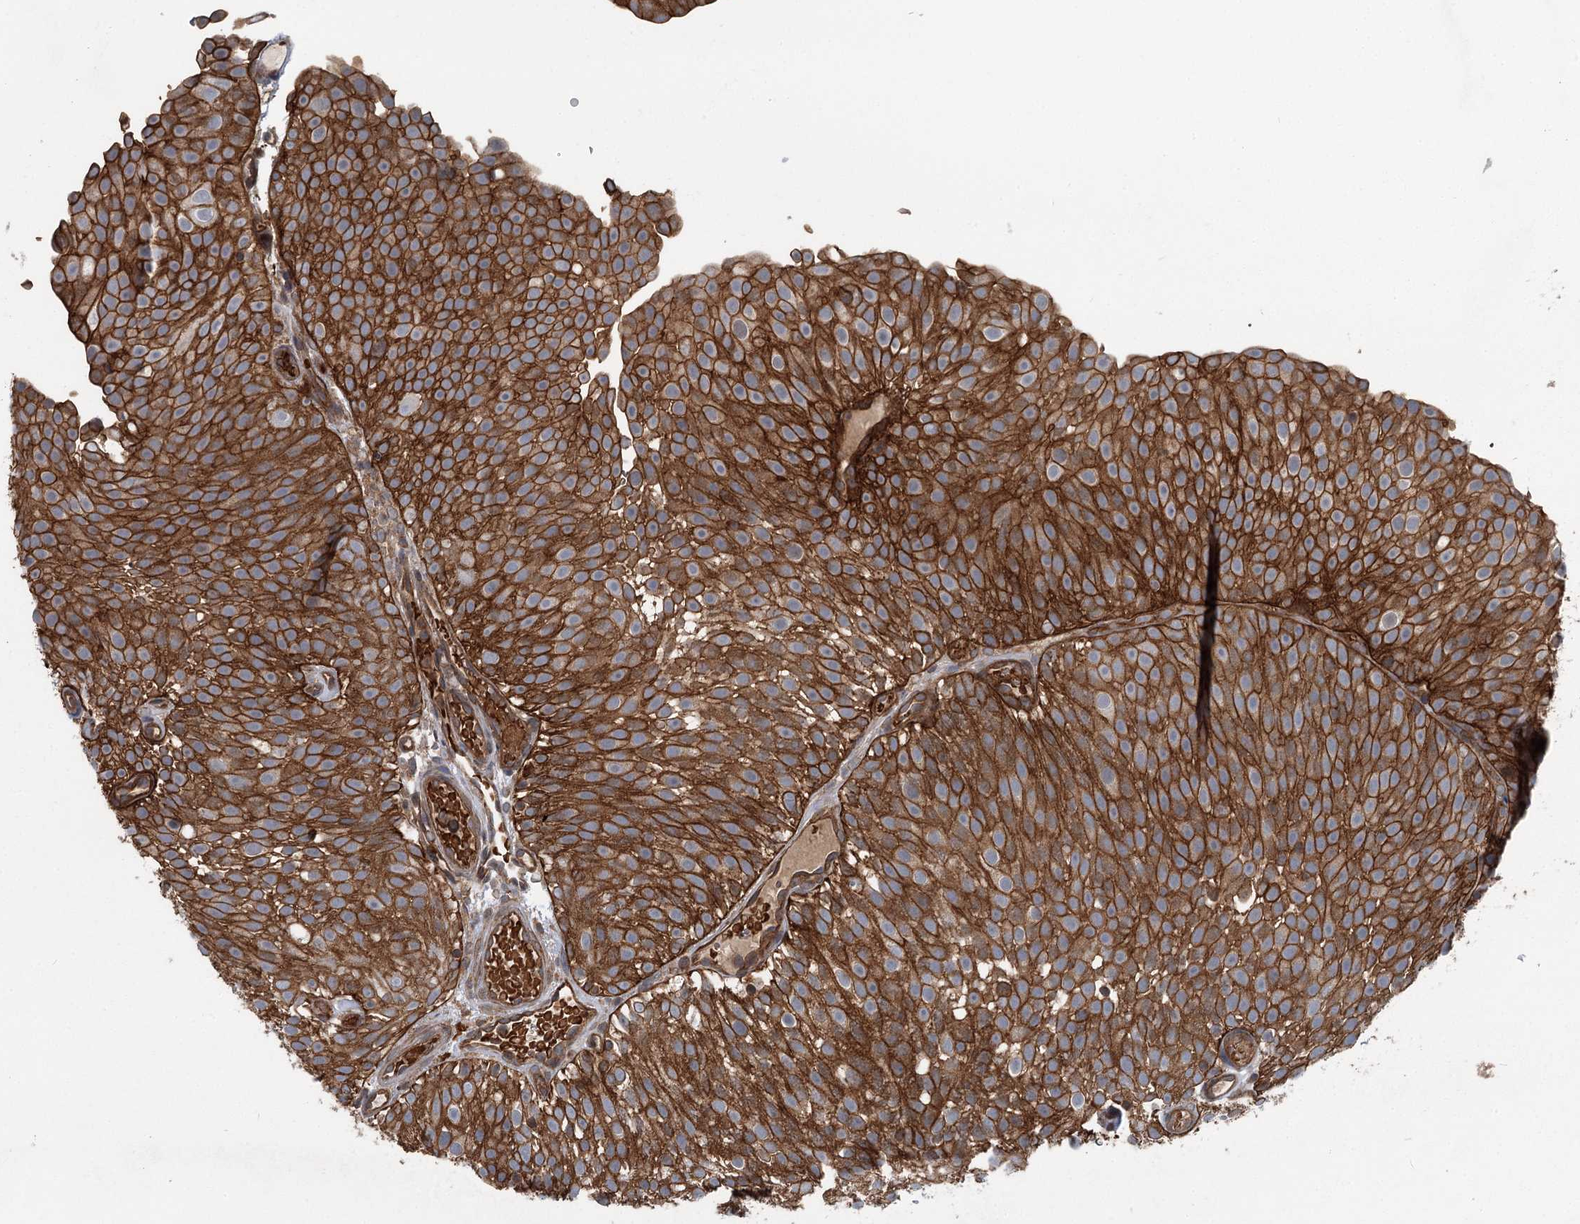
{"staining": {"intensity": "strong", "quantity": ">75%", "location": "cytoplasmic/membranous"}, "tissue": "urothelial cancer", "cell_type": "Tumor cells", "image_type": "cancer", "snomed": [{"axis": "morphology", "description": "Urothelial carcinoma, Low grade"}, {"axis": "topography", "description": "Urinary bladder"}], "caption": "Urothelial carcinoma (low-grade) stained with a brown dye displays strong cytoplasmic/membranous positive positivity in approximately >75% of tumor cells.", "gene": "IQSEC1", "patient": {"sex": "male", "age": 78}}